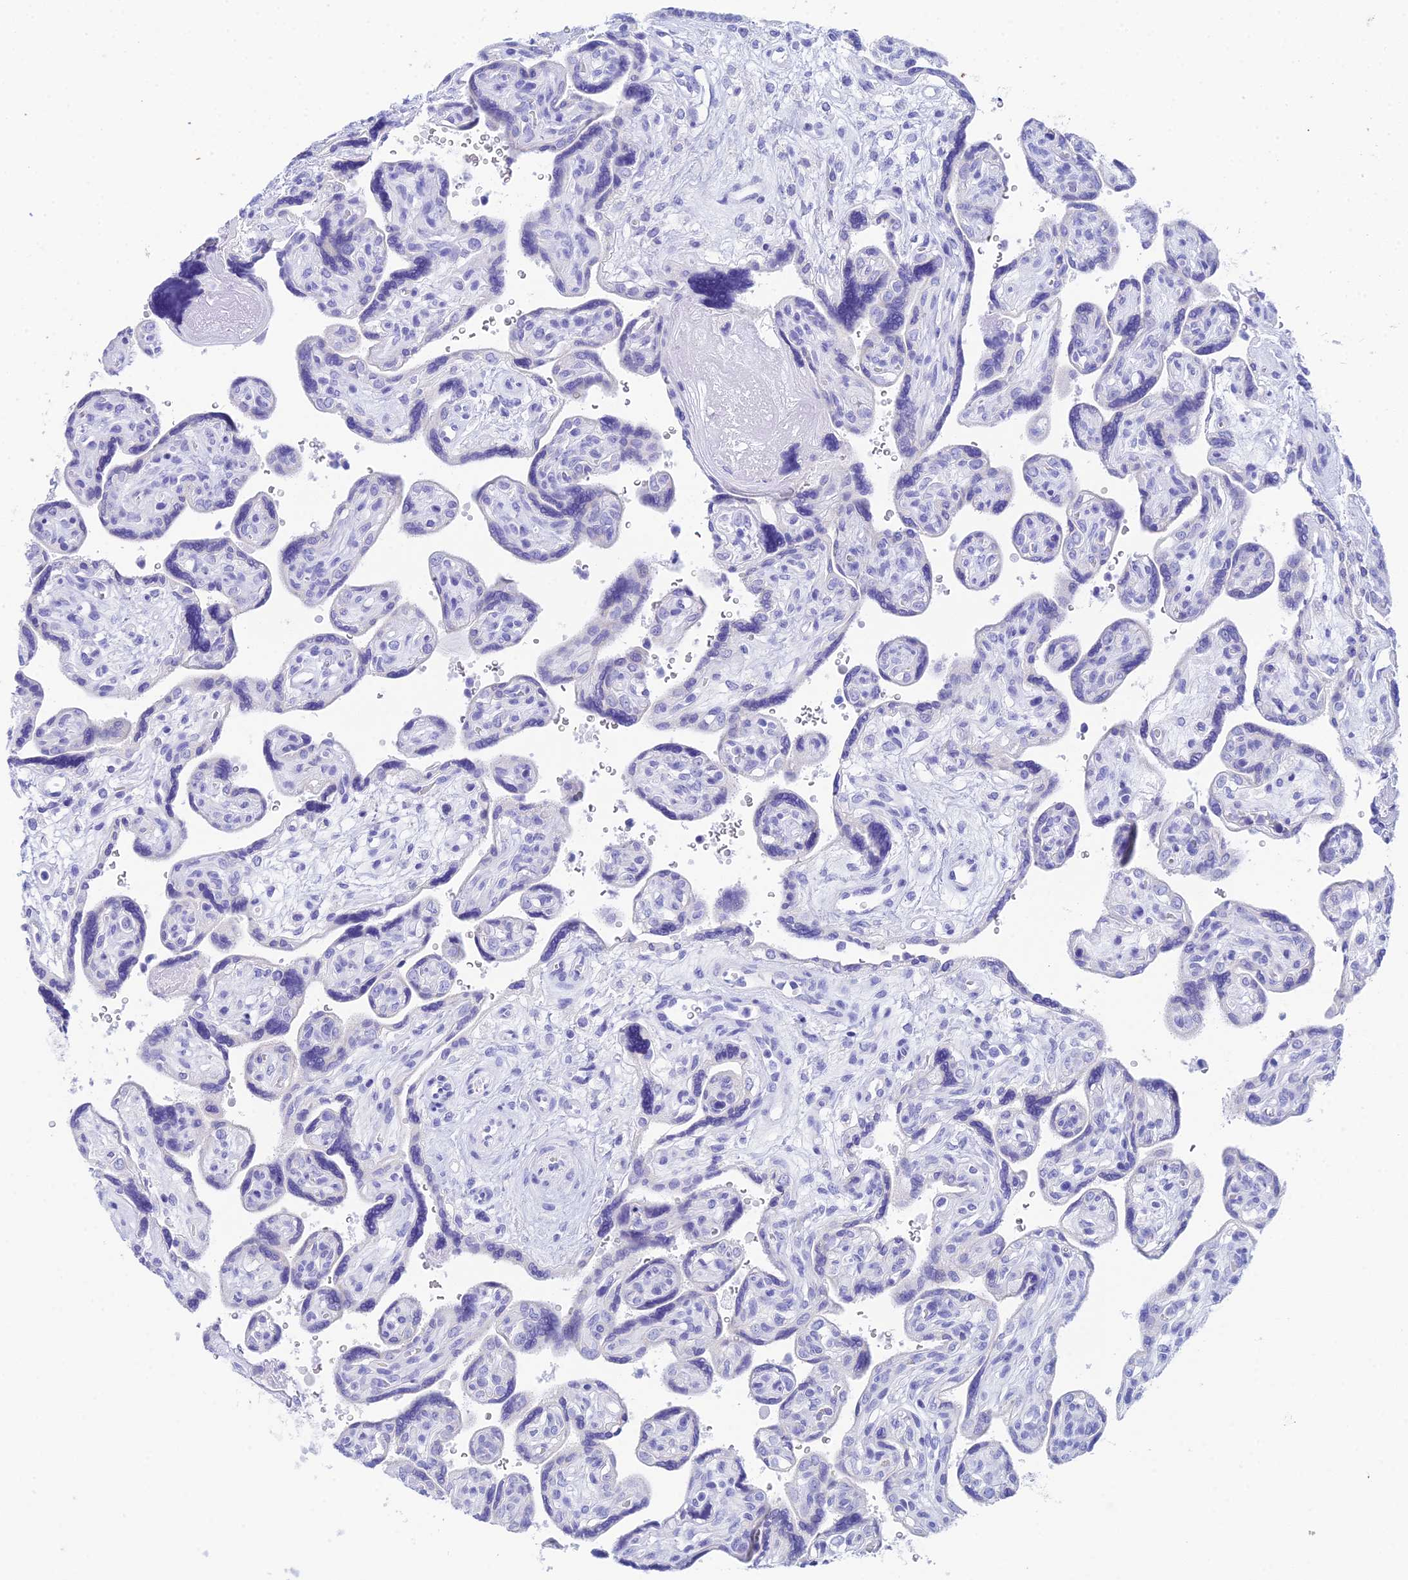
{"staining": {"intensity": "negative", "quantity": "none", "location": "none"}, "tissue": "placenta", "cell_type": "Decidual cells", "image_type": "normal", "snomed": [{"axis": "morphology", "description": "Normal tissue, NOS"}, {"axis": "topography", "description": "Placenta"}], "caption": "Immunohistochemical staining of unremarkable placenta shows no significant positivity in decidual cells. The staining was performed using DAB to visualize the protein expression in brown, while the nuclei were stained in blue with hematoxylin (Magnification: 20x).", "gene": "REG1A", "patient": {"sex": "female", "age": 39}}